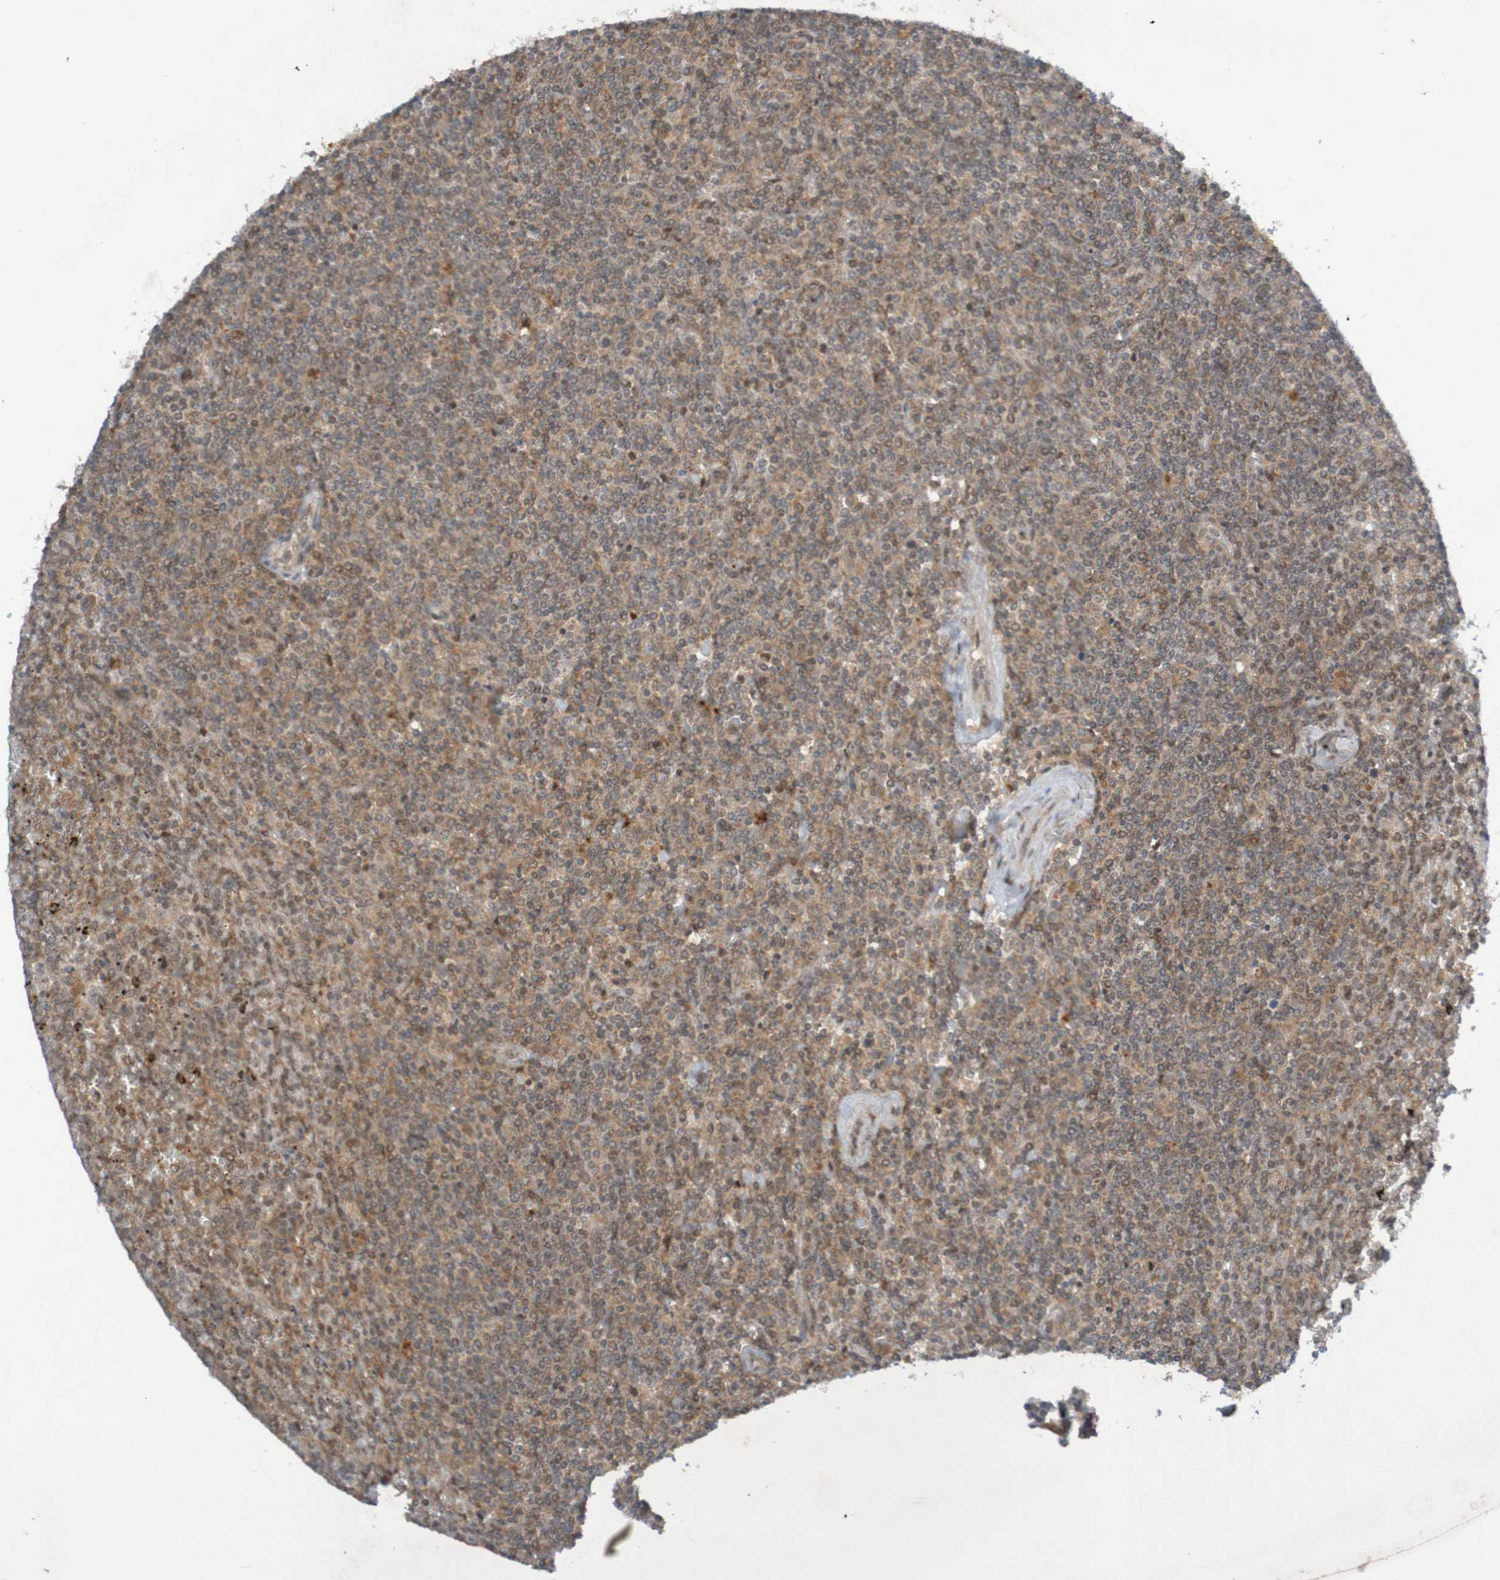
{"staining": {"intensity": "negative", "quantity": "none", "location": "none"}, "tissue": "lymphoma", "cell_type": "Tumor cells", "image_type": "cancer", "snomed": [{"axis": "morphology", "description": "Malignant lymphoma, non-Hodgkin's type, Low grade"}, {"axis": "topography", "description": "Spleen"}], "caption": "High power microscopy photomicrograph of an immunohistochemistry histopathology image of malignant lymphoma, non-Hodgkin's type (low-grade), revealing no significant positivity in tumor cells.", "gene": "ITLN1", "patient": {"sex": "female", "age": 19}}